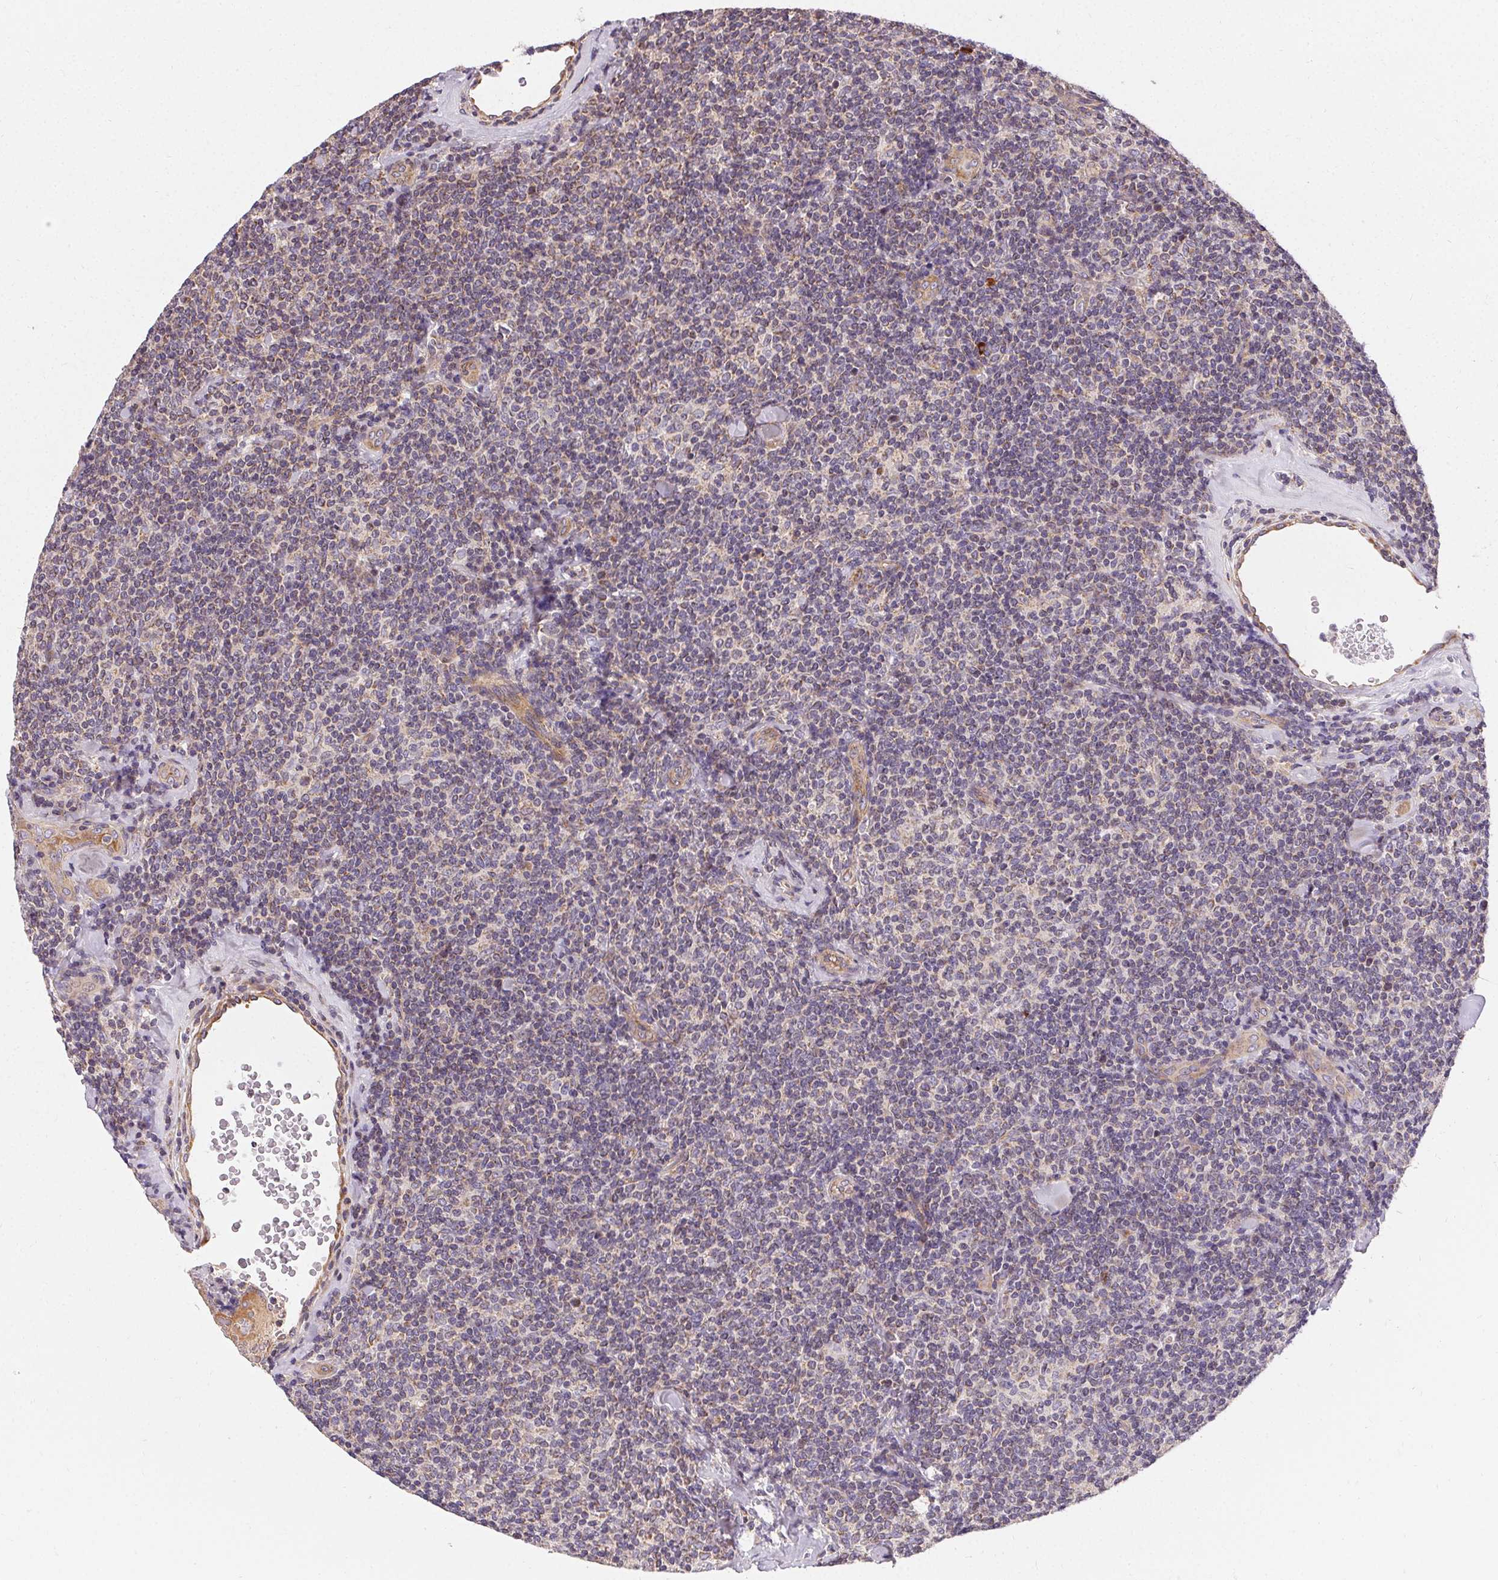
{"staining": {"intensity": "negative", "quantity": "none", "location": "none"}, "tissue": "lymphoma", "cell_type": "Tumor cells", "image_type": "cancer", "snomed": [{"axis": "morphology", "description": "Malignant lymphoma, non-Hodgkin's type, Low grade"}, {"axis": "topography", "description": "Lymph node"}], "caption": "This is an immunohistochemistry (IHC) photomicrograph of human lymphoma. There is no expression in tumor cells.", "gene": "APLP1", "patient": {"sex": "female", "age": 56}}